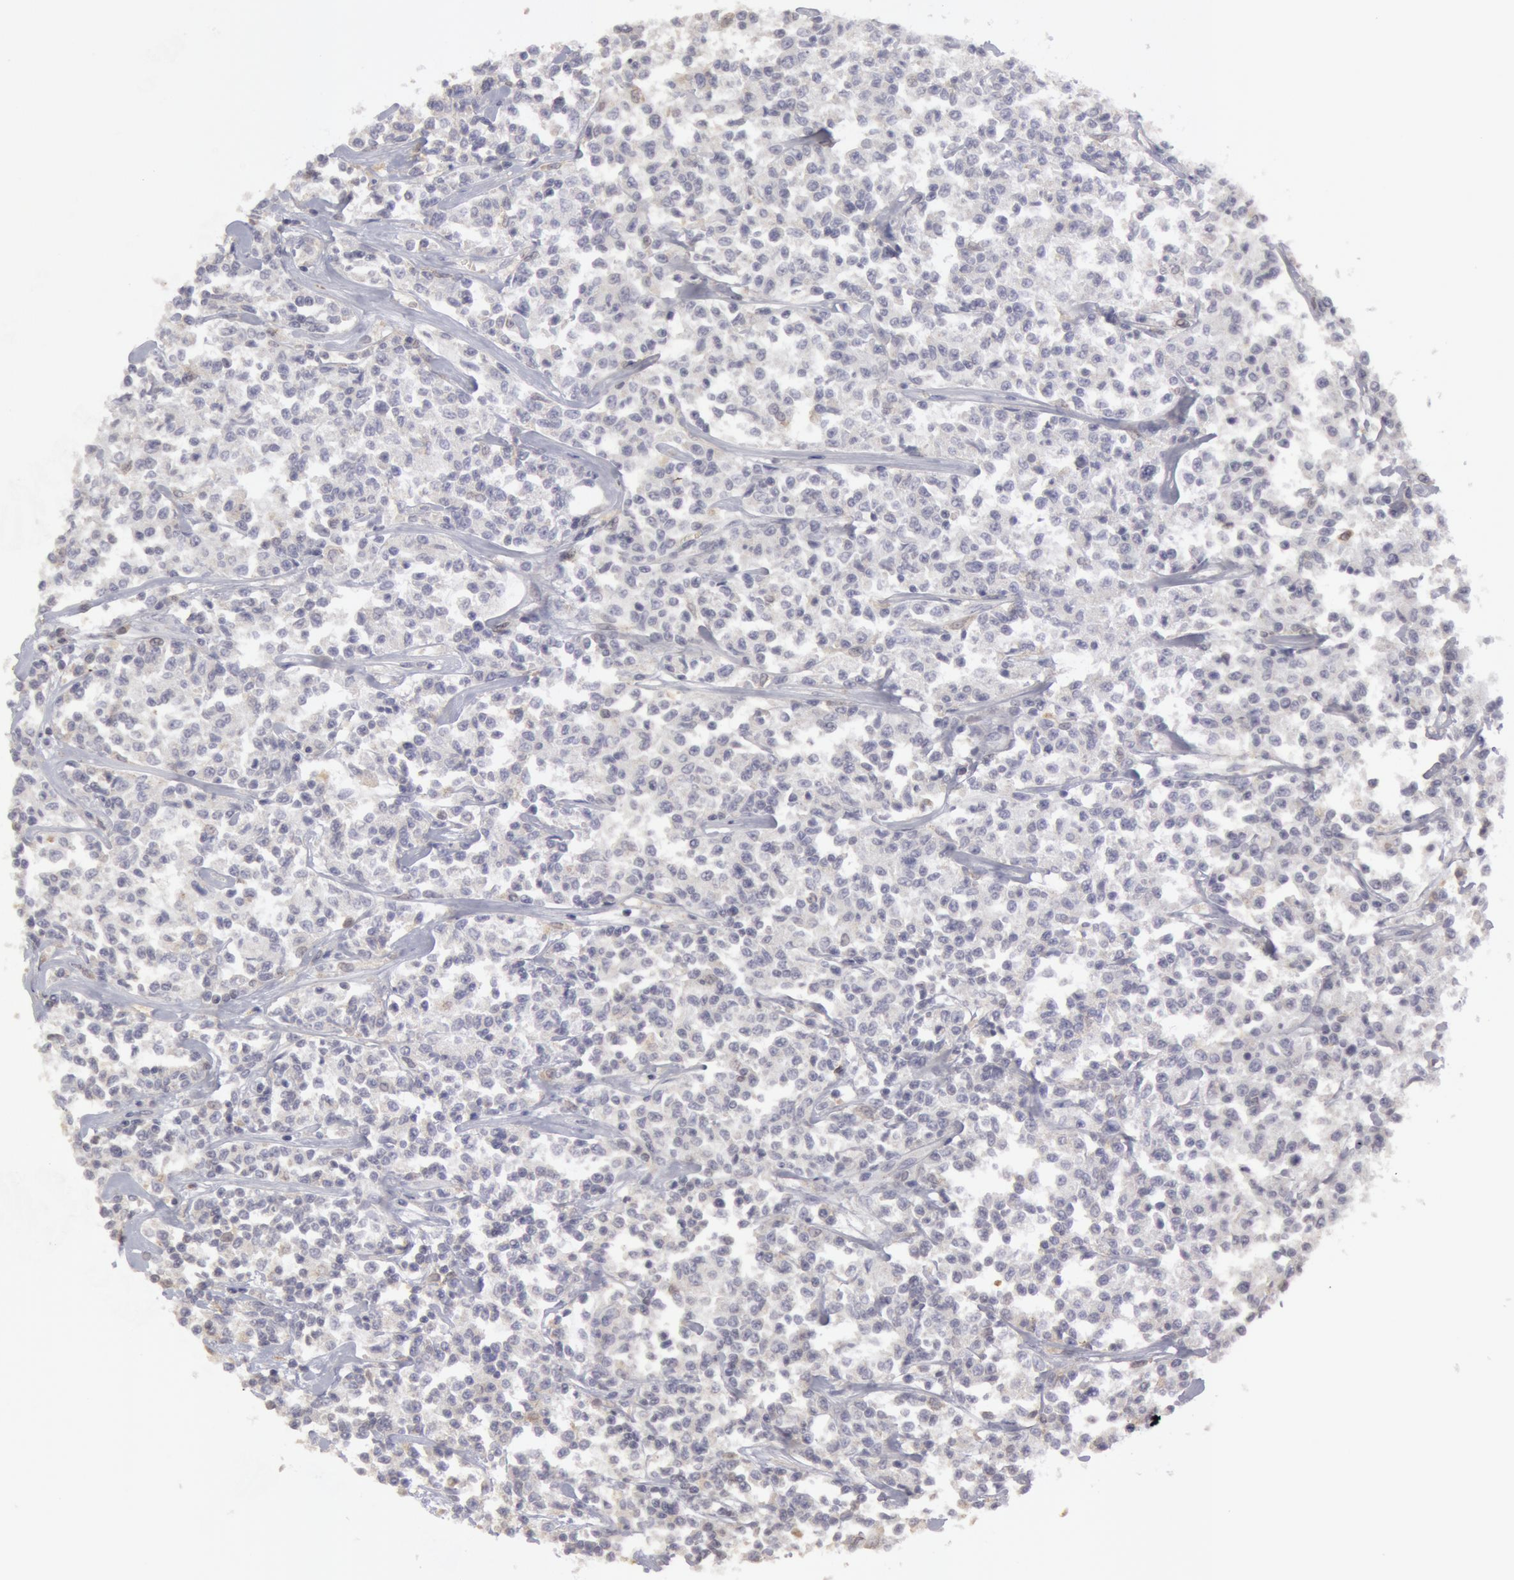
{"staining": {"intensity": "negative", "quantity": "none", "location": "none"}, "tissue": "lymphoma", "cell_type": "Tumor cells", "image_type": "cancer", "snomed": [{"axis": "morphology", "description": "Malignant lymphoma, non-Hodgkin's type, Low grade"}, {"axis": "topography", "description": "Small intestine"}], "caption": "An image of human lymphoma is negative for staining in tumor cells.", "gene": "CAT", "patient": {"sex": "female", "age": 59}}